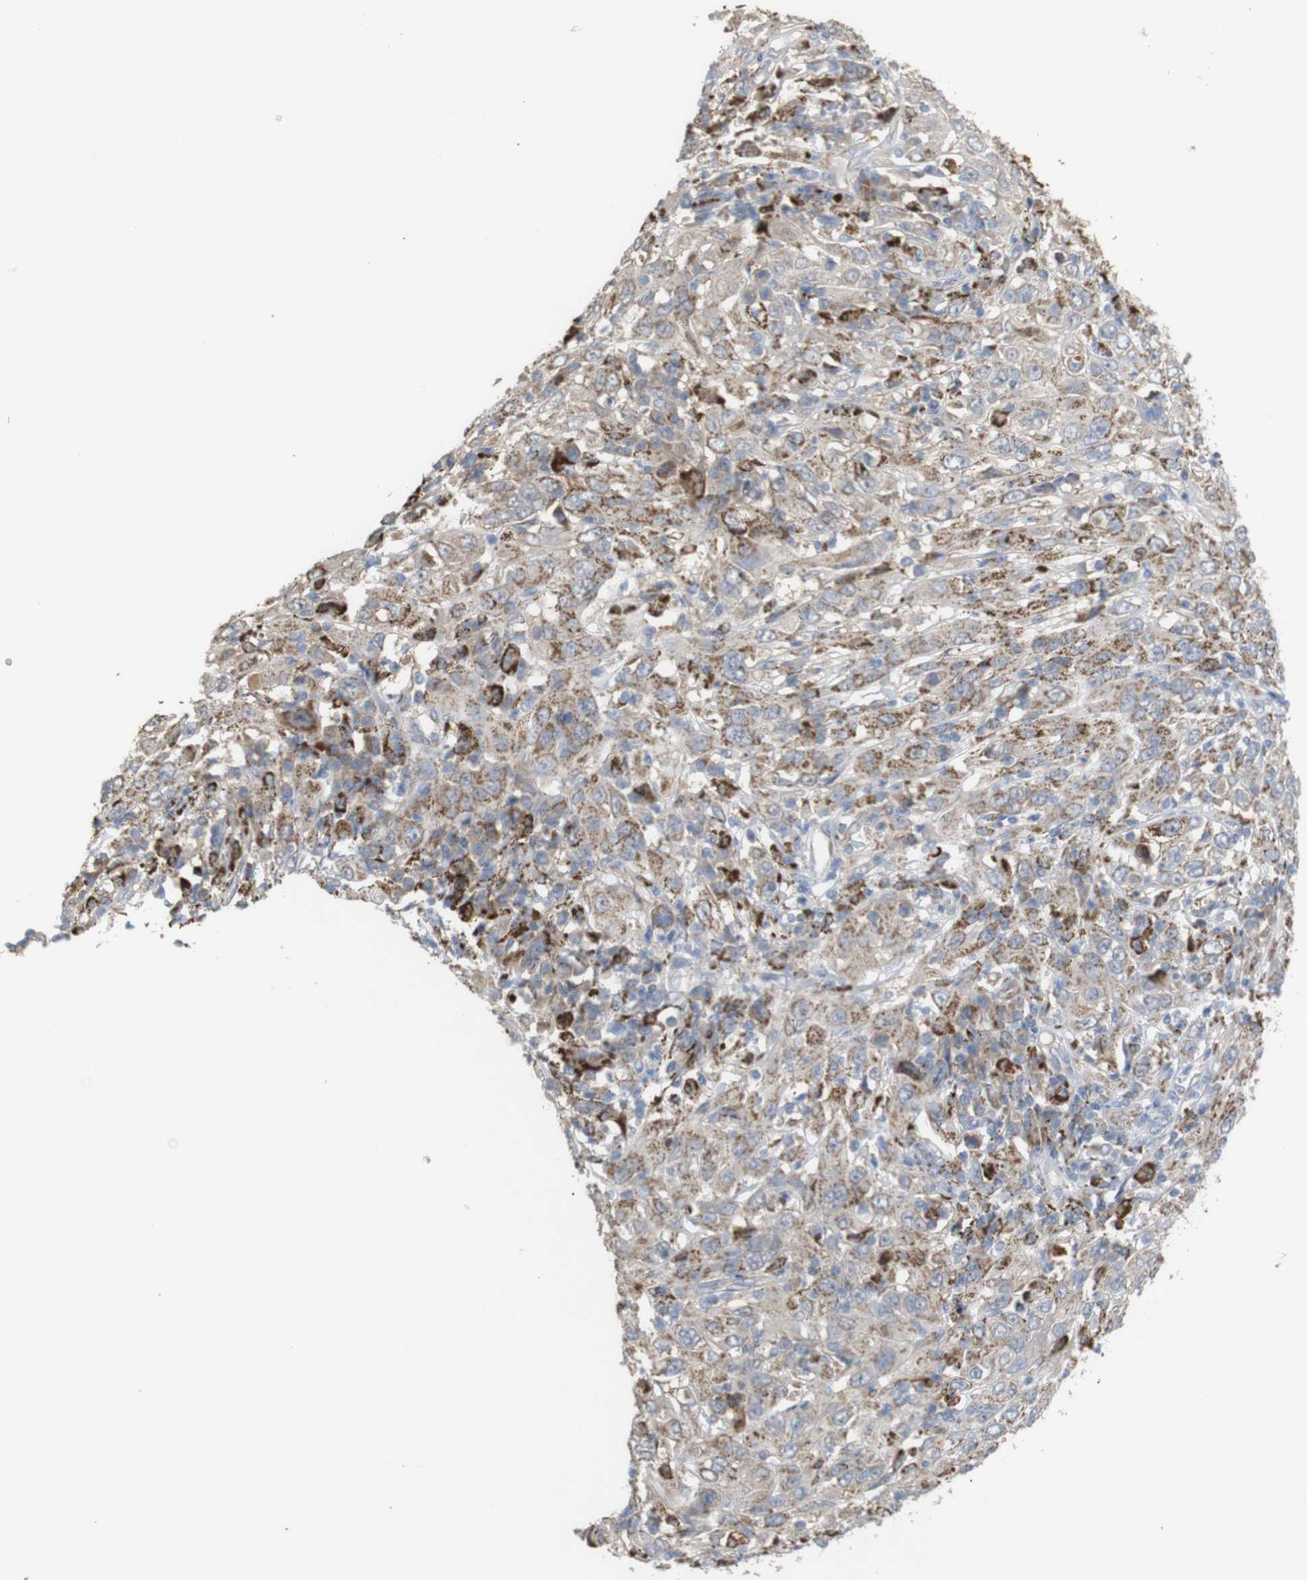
{"staining": {"intensity": "strong", "quantity": "<25%", "location": "cytoplasmic/membranous"}, "tissue": "cervical cancer", "cell_type": "Tumor cells", "image_type": "cancer", "snomed": [{"axis": "morphology", "description": "Squamous cell carcinoma, NOS"}, {"axis": "topography", "description": "Cervix"}], "caption": "Immunohistochemical staining of cervical cancer displays strong cytoplasmic/membranous protein staining in approximately <25% of tumor cells.", "gene": "PTPRR", "patient": {"sex": "female", "age": 46}}